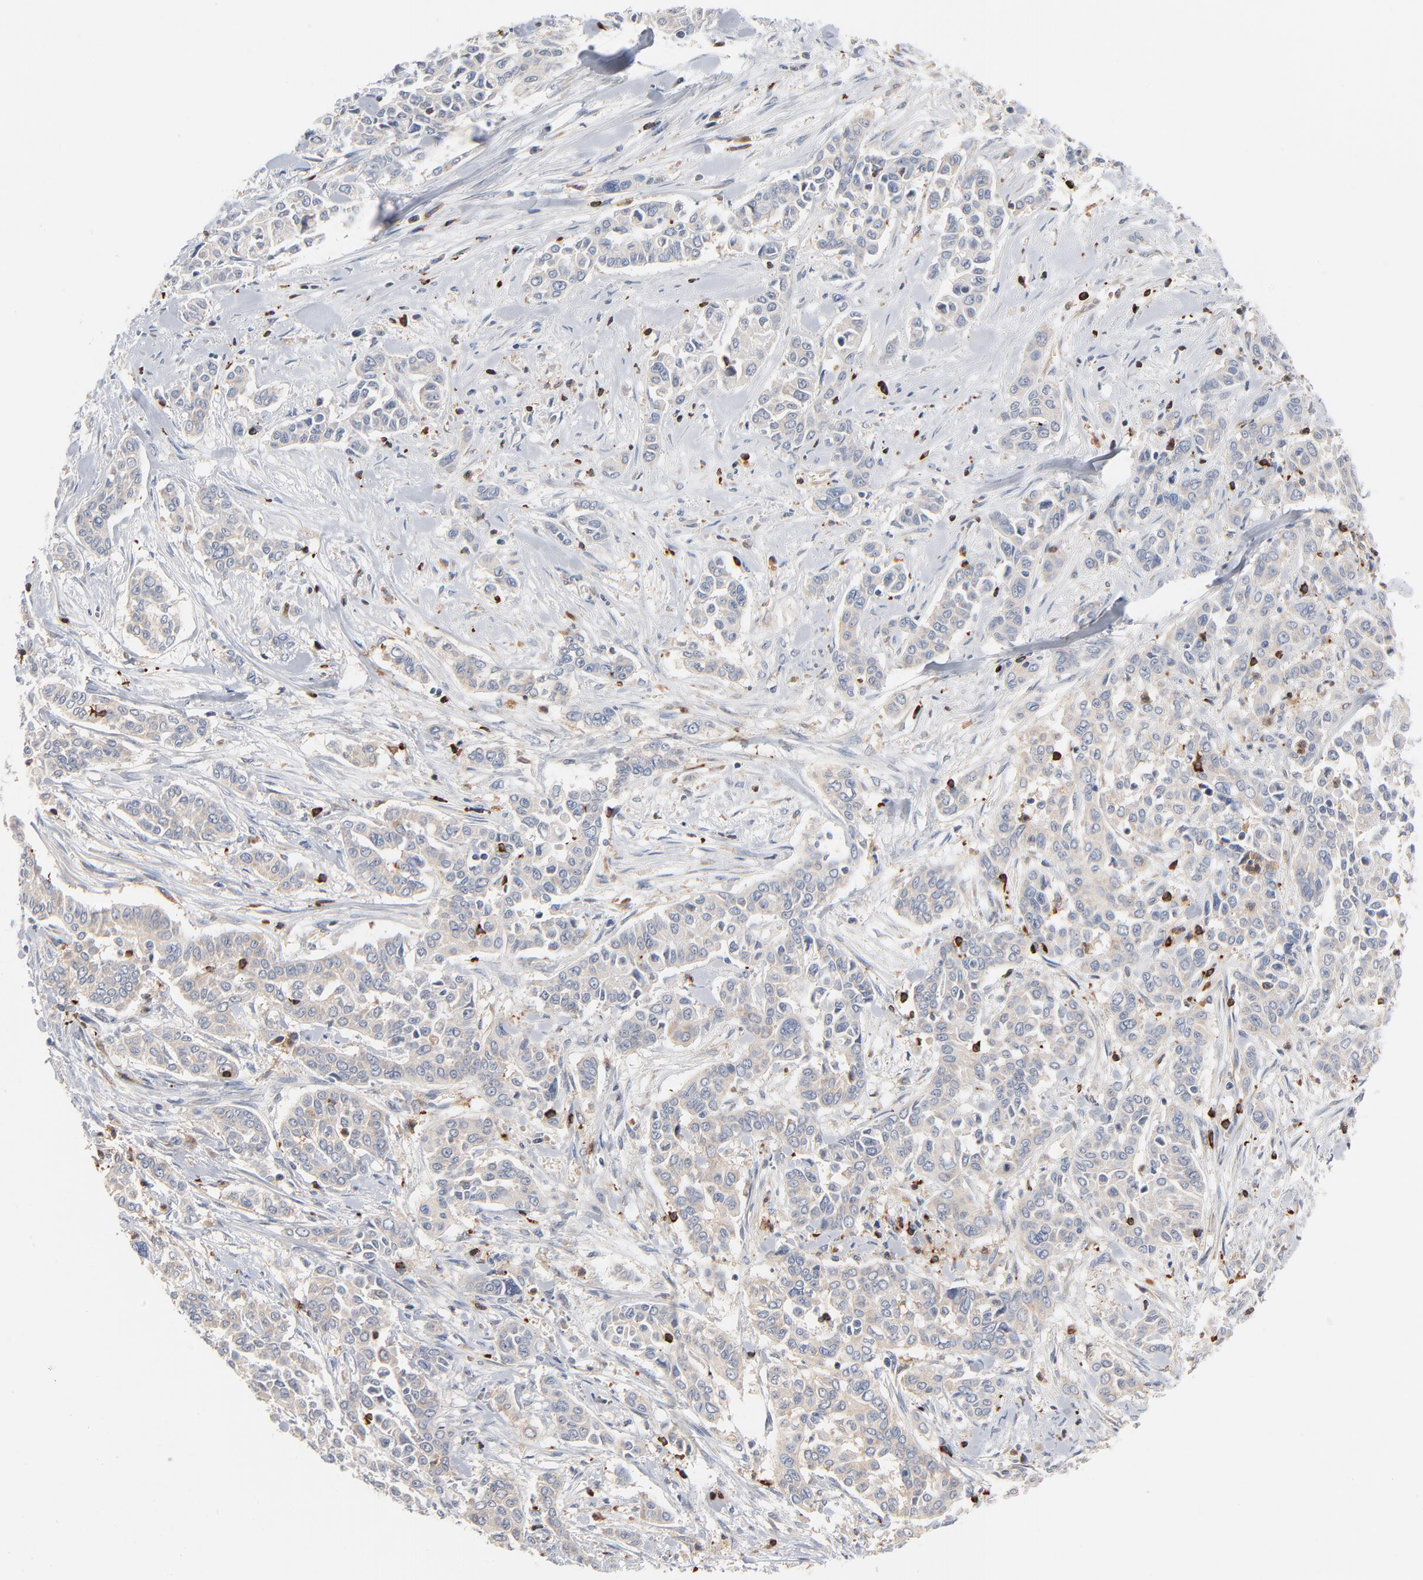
{"staining": {"intensity": "weak", "quantity": ">75%", "location": "cytoplasmic/membranous"}, "tissue": "pancreatic cancer", "cell_type": "Tumor cells", "image_type": "cancer", "snomed": [{"axis": "morphology", "description": "Adenocarcinoma, NOS"}, {"axis": "topography", "description": "Pancreas"}], "caption": "Immunohistochemical staining of pancreatic cancer exhibits low levels of weak cytoplasmic/membranous staining in about >75% of tumor cells.", "gene": "SH3KBP1", "patient": {"sex": "female", "age": 52}}